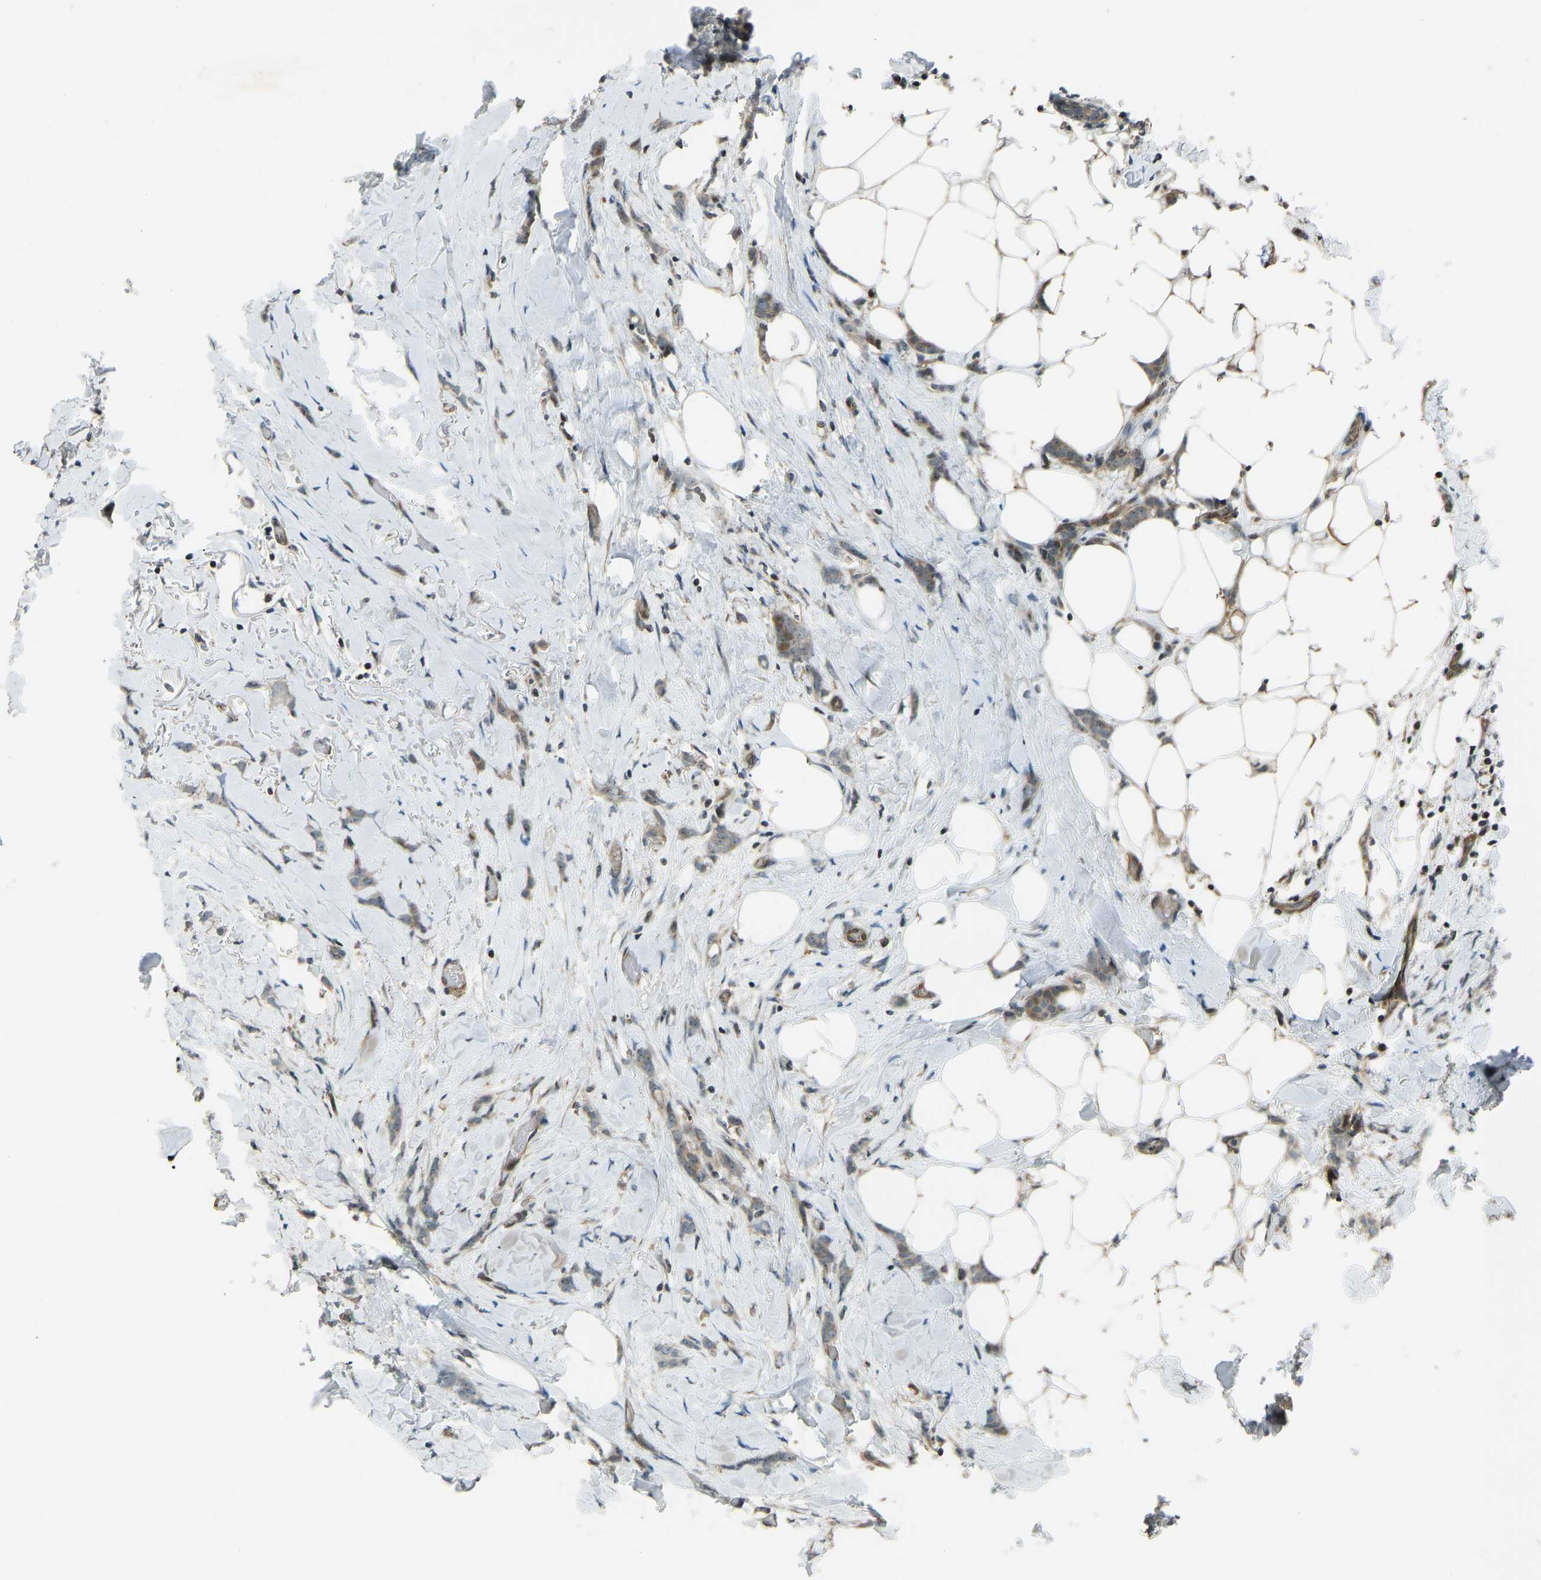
{"staining": {"intensity": "moderate", "quantity": ">75%", "location": "cytoplasmic/membranous"}, "tissue": "breast cancer", "cell_type": "Tumor cells", "image_type": "cancer", "snomed": [{"axis": "morphology", "description": "Lobular carcinoma, in situ"}, {"axis": "morphology", "description": "Lobular carcinoma"}, {"axis": "topography", "description": "Breast"}], "caption": "About >75% of tumor cells in breast lobular carcinoma reveal moderate cytoplasmic/membranous protein expression as visualized by brown immunohistochemical staining.", "gene": "SVOPL", "patient": {"sex": "female", "age": 41}}